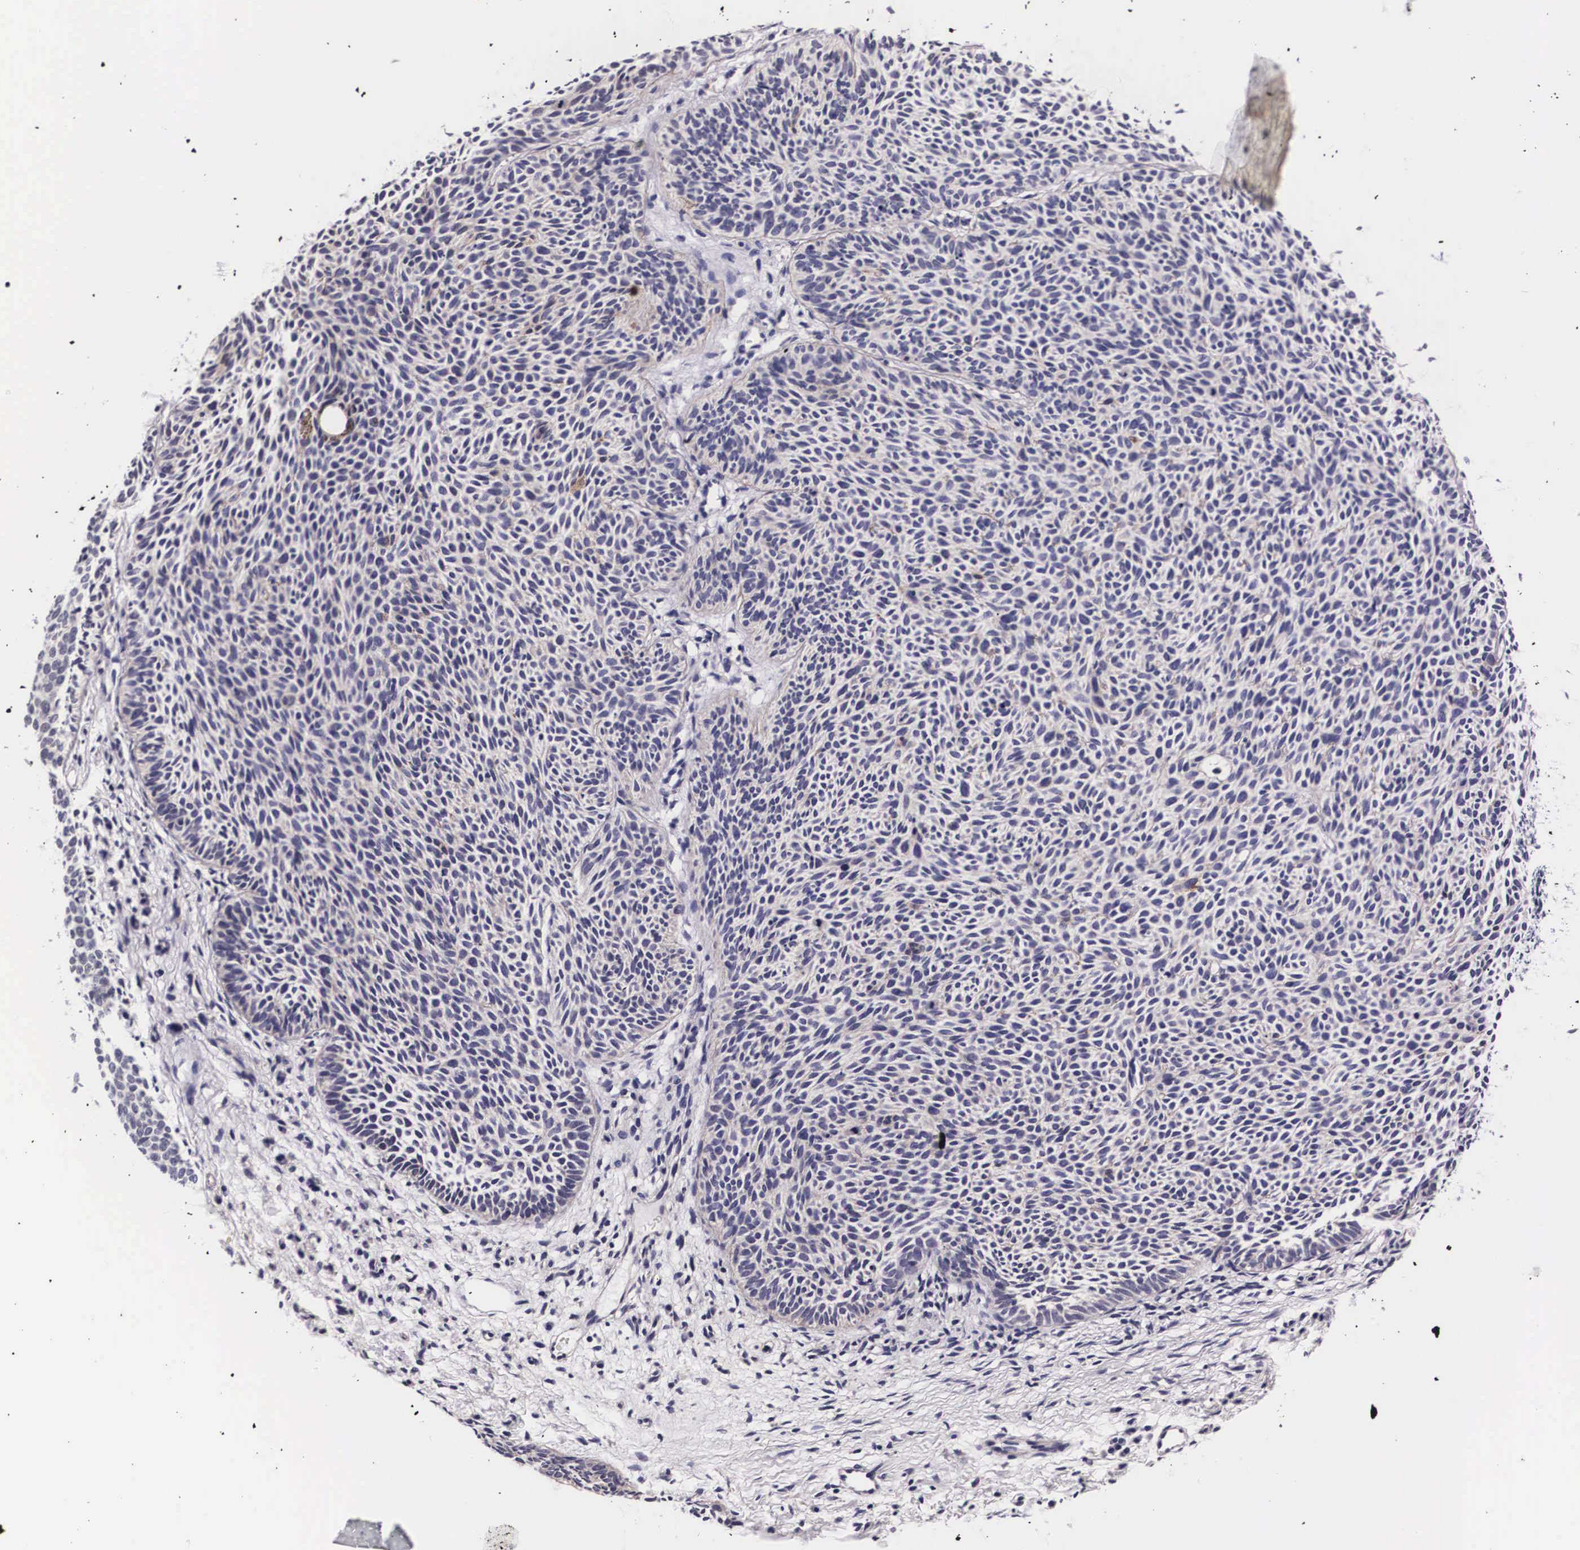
{"staining": {"intensity": "weak", "quantity": "<25%", "location": "cytoplasmic/membranous"}, "tissue": "skin cancer", "cell_type": "Tumor cells", "image_type": "cancer", "snomed": [{"axis": "morphology", "description": "Basal cell carcinoma"}, {"axis": "topography", "description": "Skin"}], "caption": "Tumor cells are negative for protein expression in human skin cancer (basal cell carcinoma).", "gene": "PHETA2", "patient": {"sex": "male", "age": 84}}